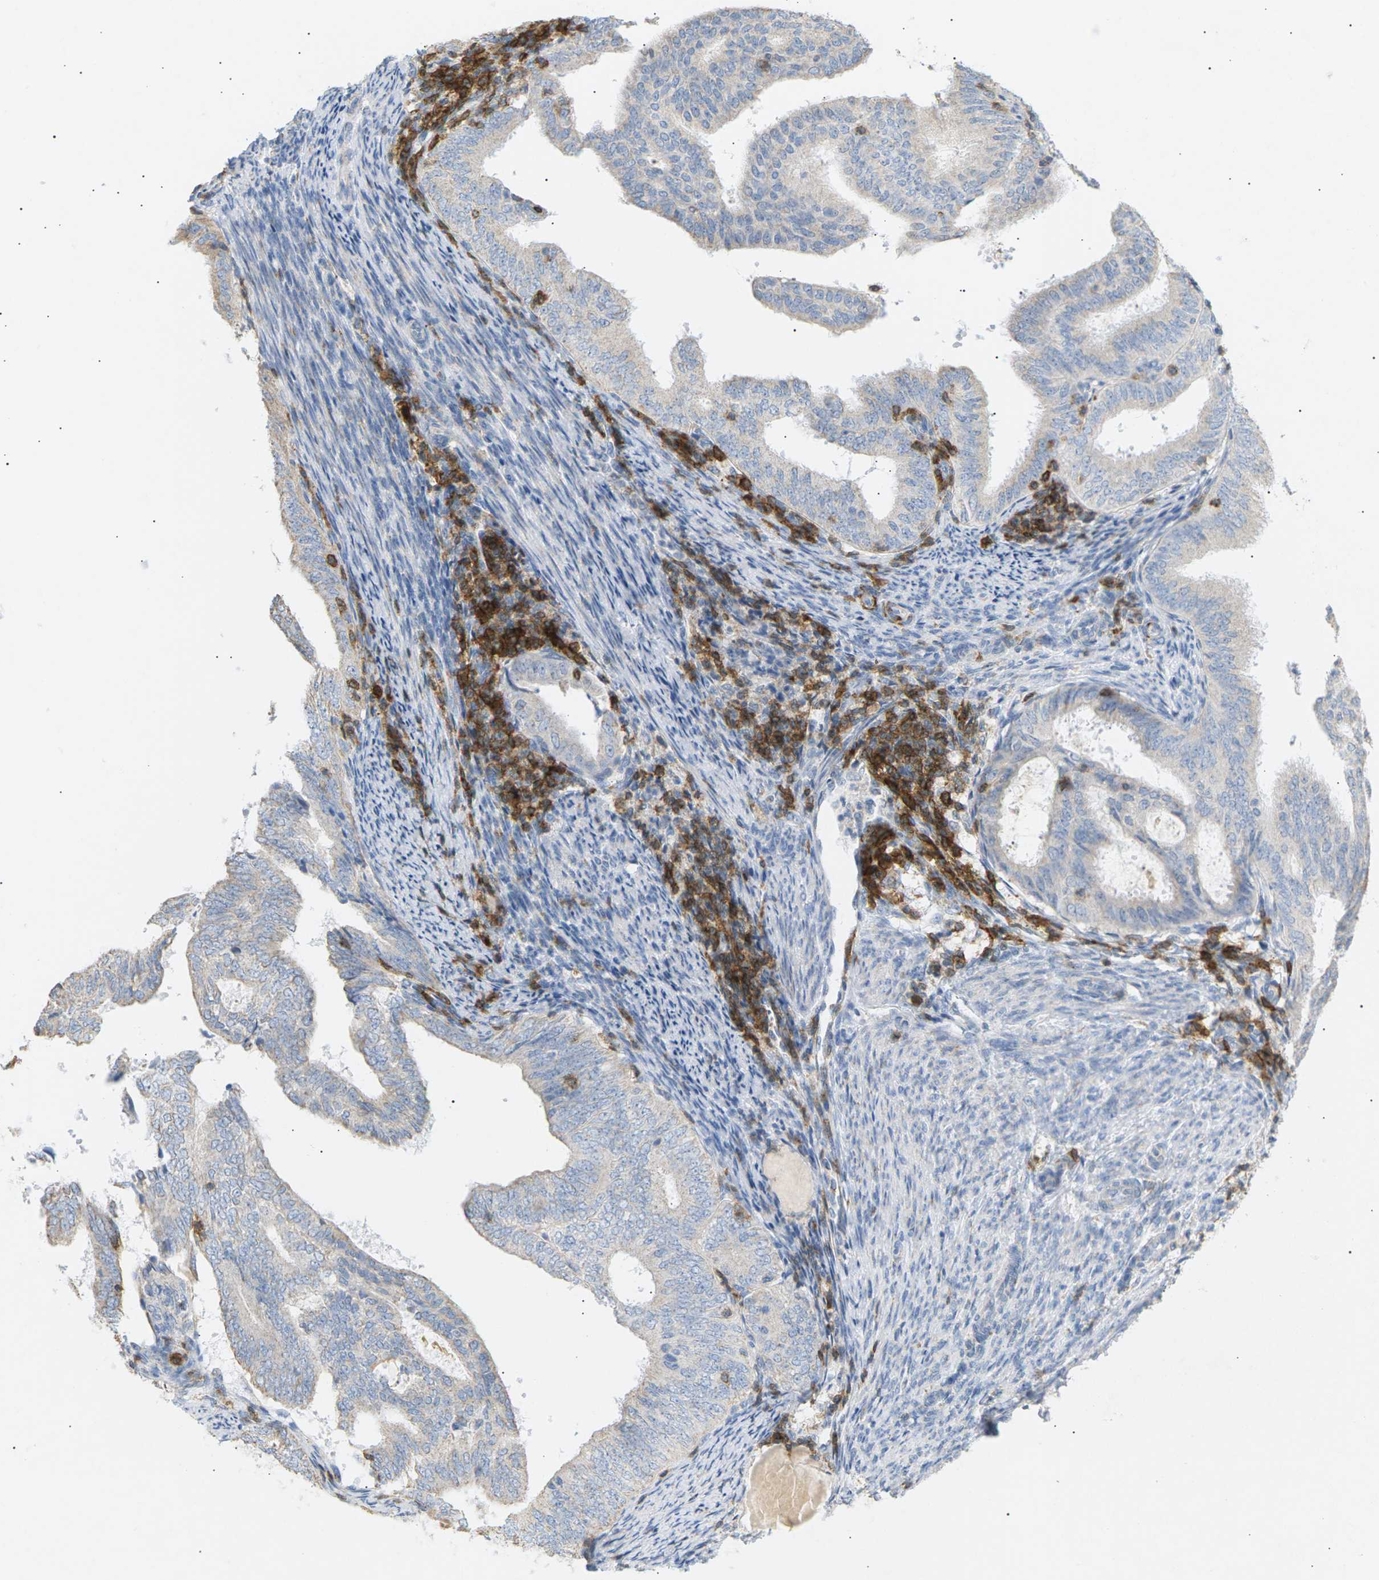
{"staining": {"intensity": "negative", "quantity": "none", "location": "none"}, "tissue": "endometrial cancer", "cell_type": "Tumor cells", "image_type": "cancer", "snomed": [{"axis": "morphology", "description": "Adenocarcinoma, NOS"}, {"axis": "topography", "description": "Endometrium"}], "caption": "A micrograph of human endometrial cancer (adenocarcinoma) is negative for staining in tumor cells. (DAB immunohistochemistry (IHC) visualized using brightfield microscopy, high magnification).", "gene": "LIME1", "patient": {"sex": "female", "age": 58}}